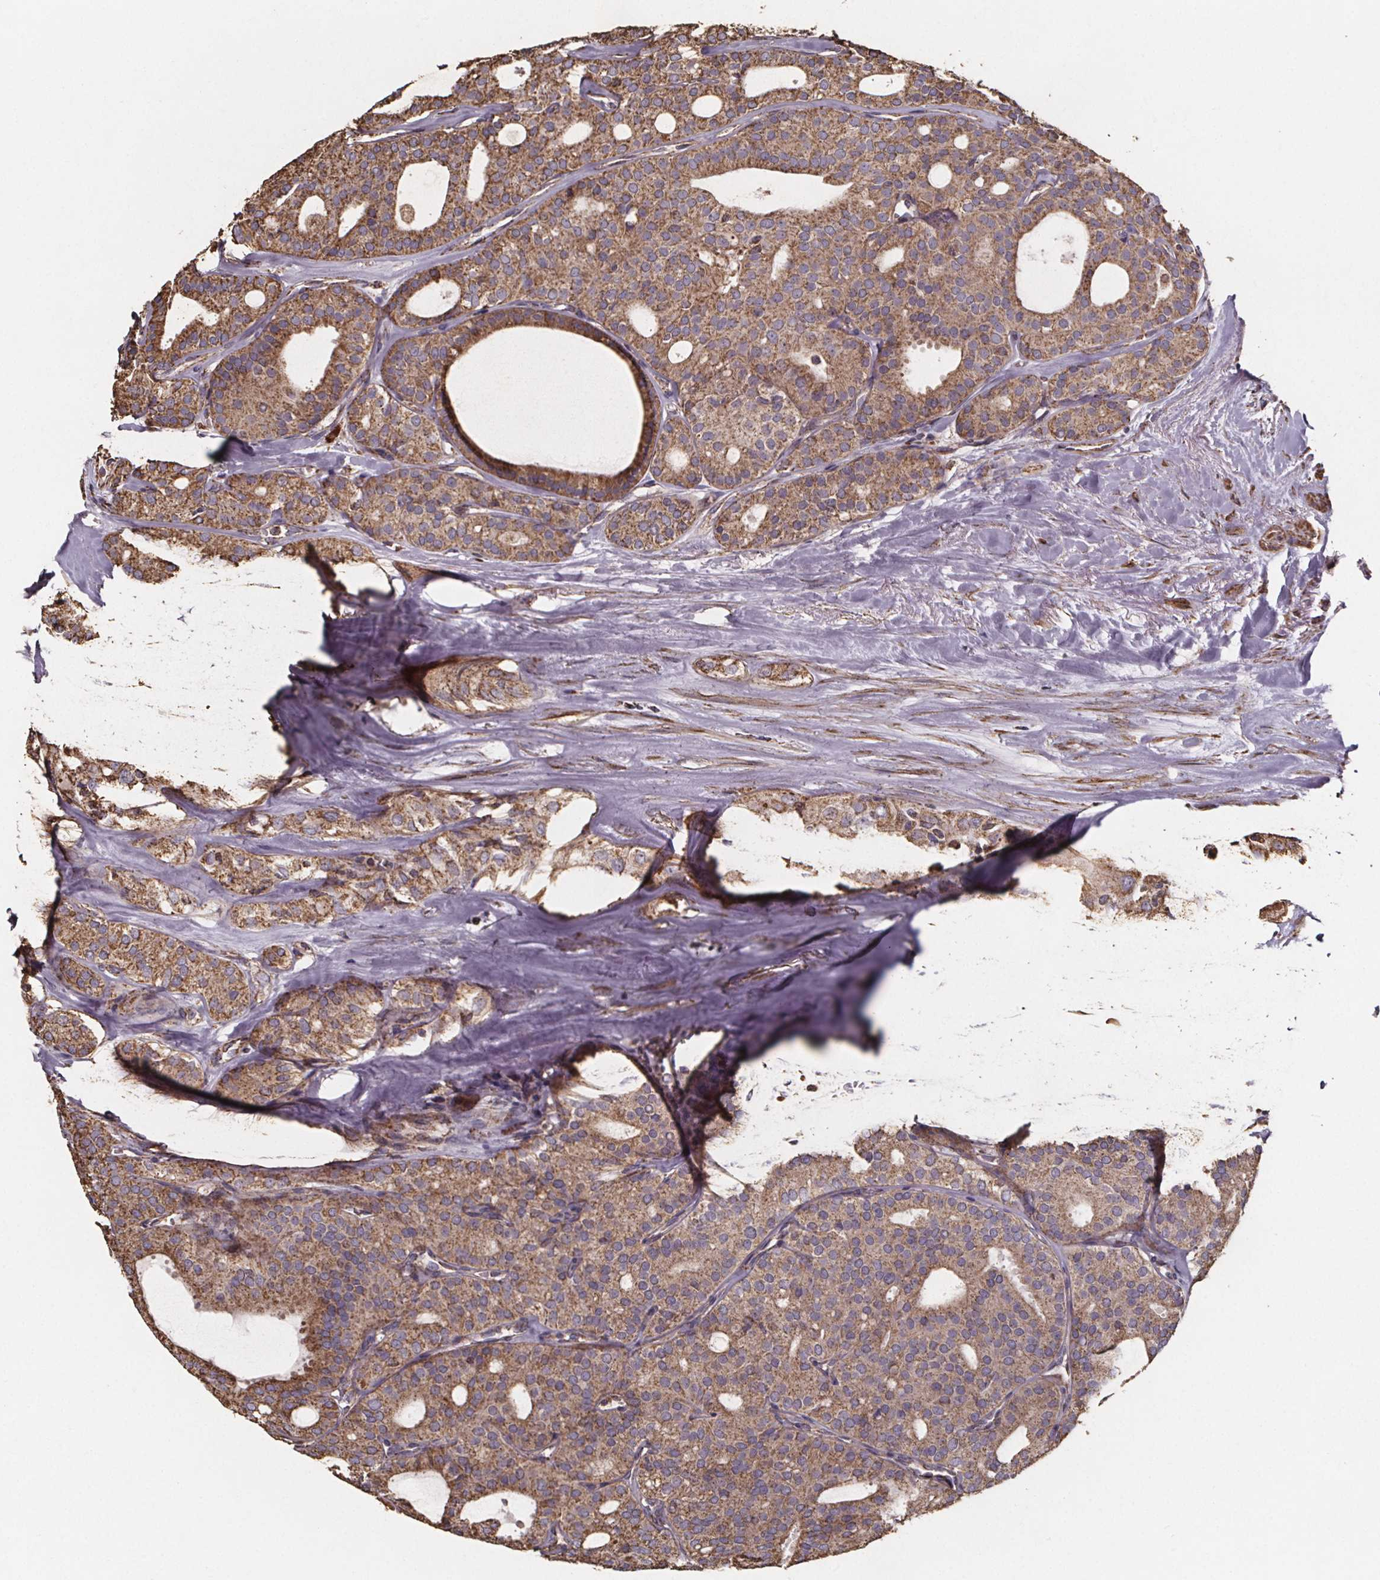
{"staining": {"intensity": "moderate", "quantity": ">75%", "location": "cytoplasmic/membranous"}, "tissue": "thyroid cancer", "cell_type": "Tumor cells", "image_type": "cancer", "snomed": [{"axis": "morphology", "description": "Follicular adenoma carcinoma, NOS"}, {"axis": "topography", "description": "Thyroid gland"}], "caption": "A medium amount of moderate cytoplasmic/membranous expression is identified in approximately >75% of tumor cells in thyroid cancer (follicular adenoma carcinoma) tissue. The staining was performed using DAB, with brown indicating positive protein expression. Nuclei are stained blue with hematoxylin.", "gene": "SLC35D2", "patient": {"sex": "male", "age": 75}}